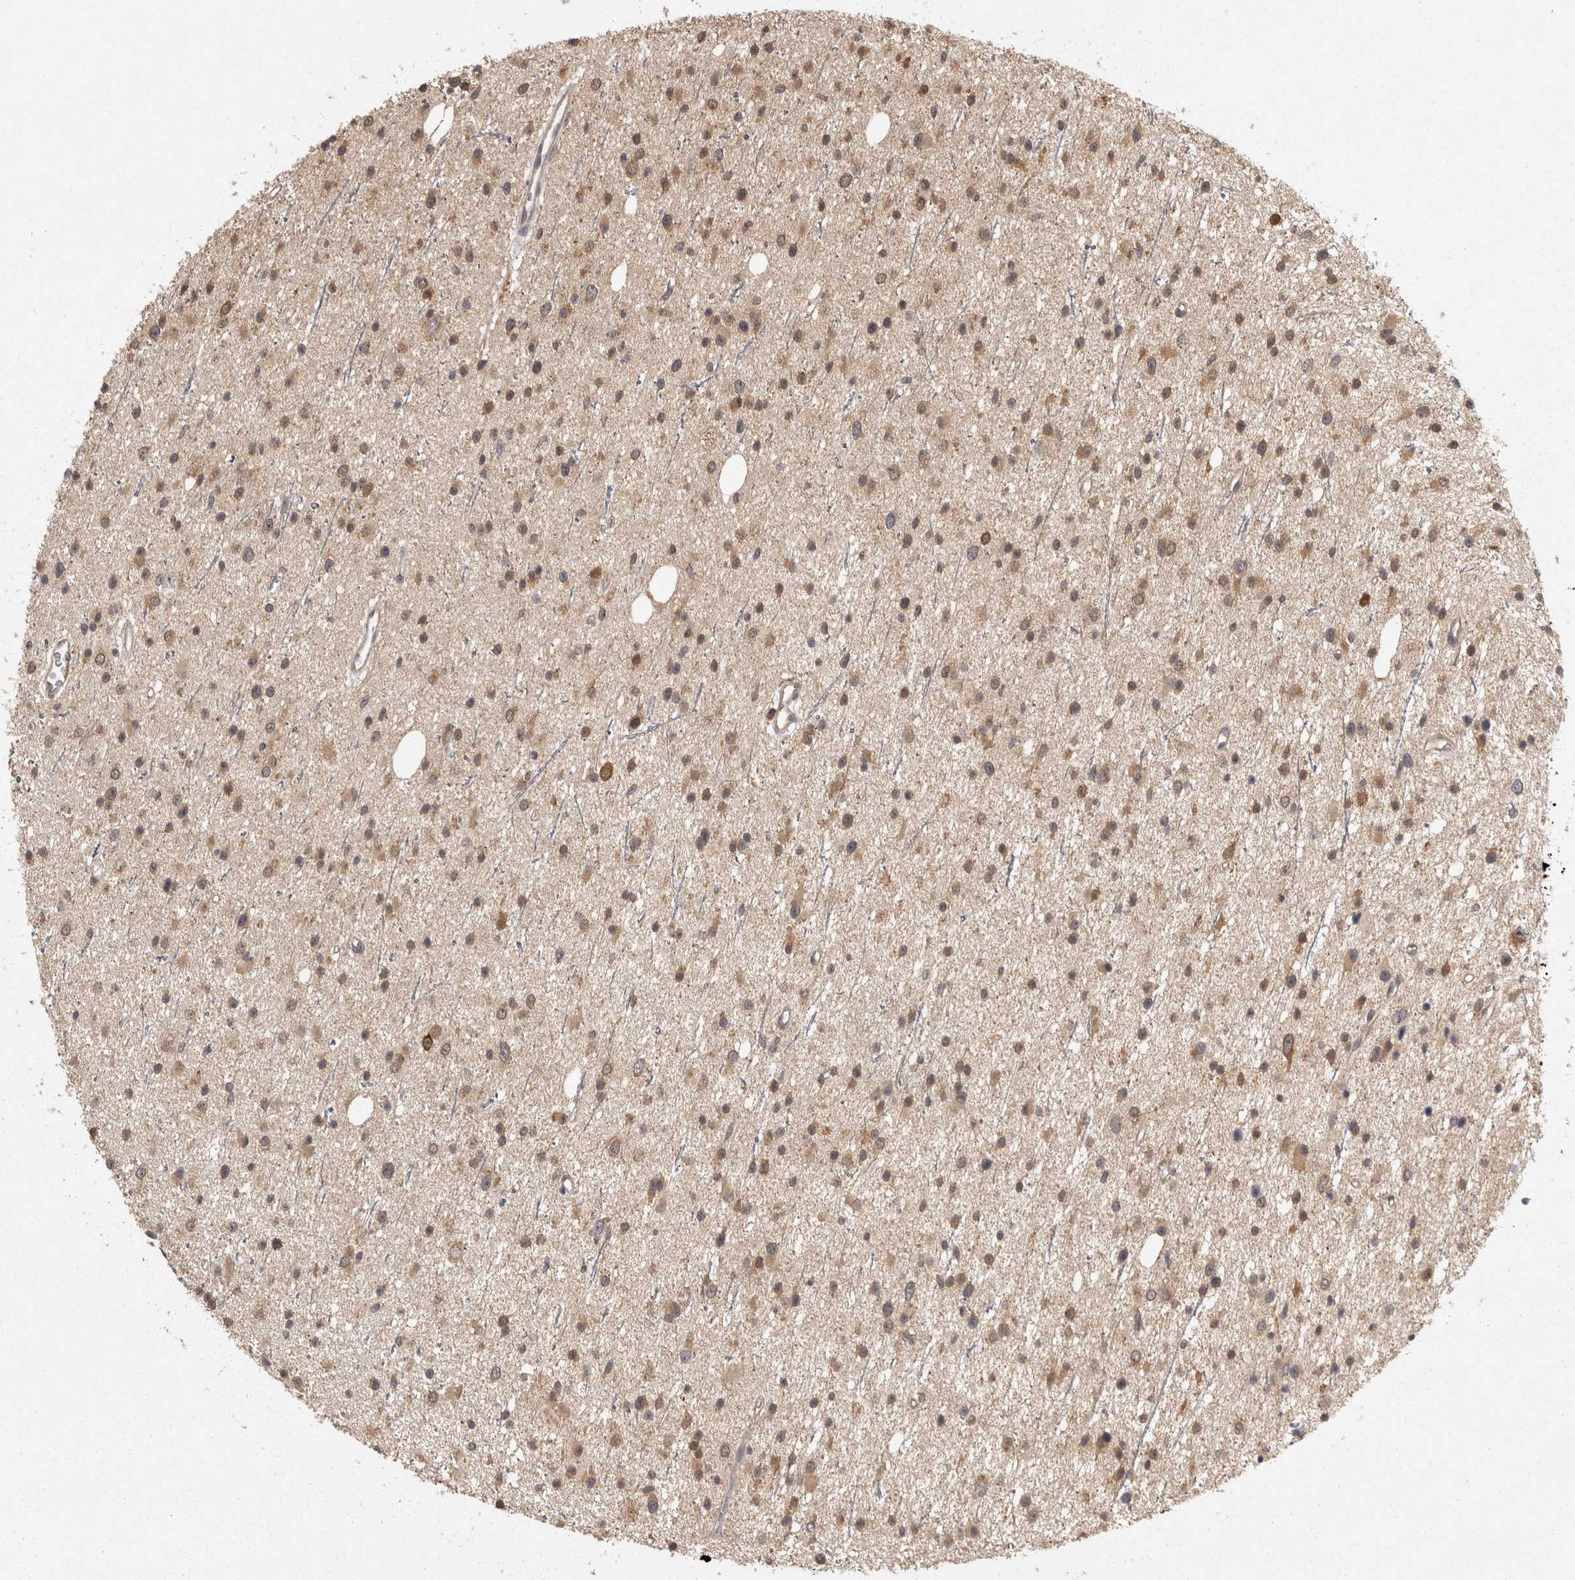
{"staining": {"intensity": "moderate", "quantity": ">75%", "location": "cytoplasmic/membranous"}, "tissue": "glioma", "cell_type": "Tumor cells", "image_type": "cancer", "snomed": [{"axis": "morphology", "description": "Glioma, malignant, Low grade"}, {"axis": "topography", "description": "Cerebral cortex"}], "caption": "Immunohistochemistry (DAB) staining of glioma reveals moderate cytoplasmic/membranous protein staining in about >75% of tumor cells.", "gene": "ACAT2", "patient": {"sex": "female", "age": 39}}